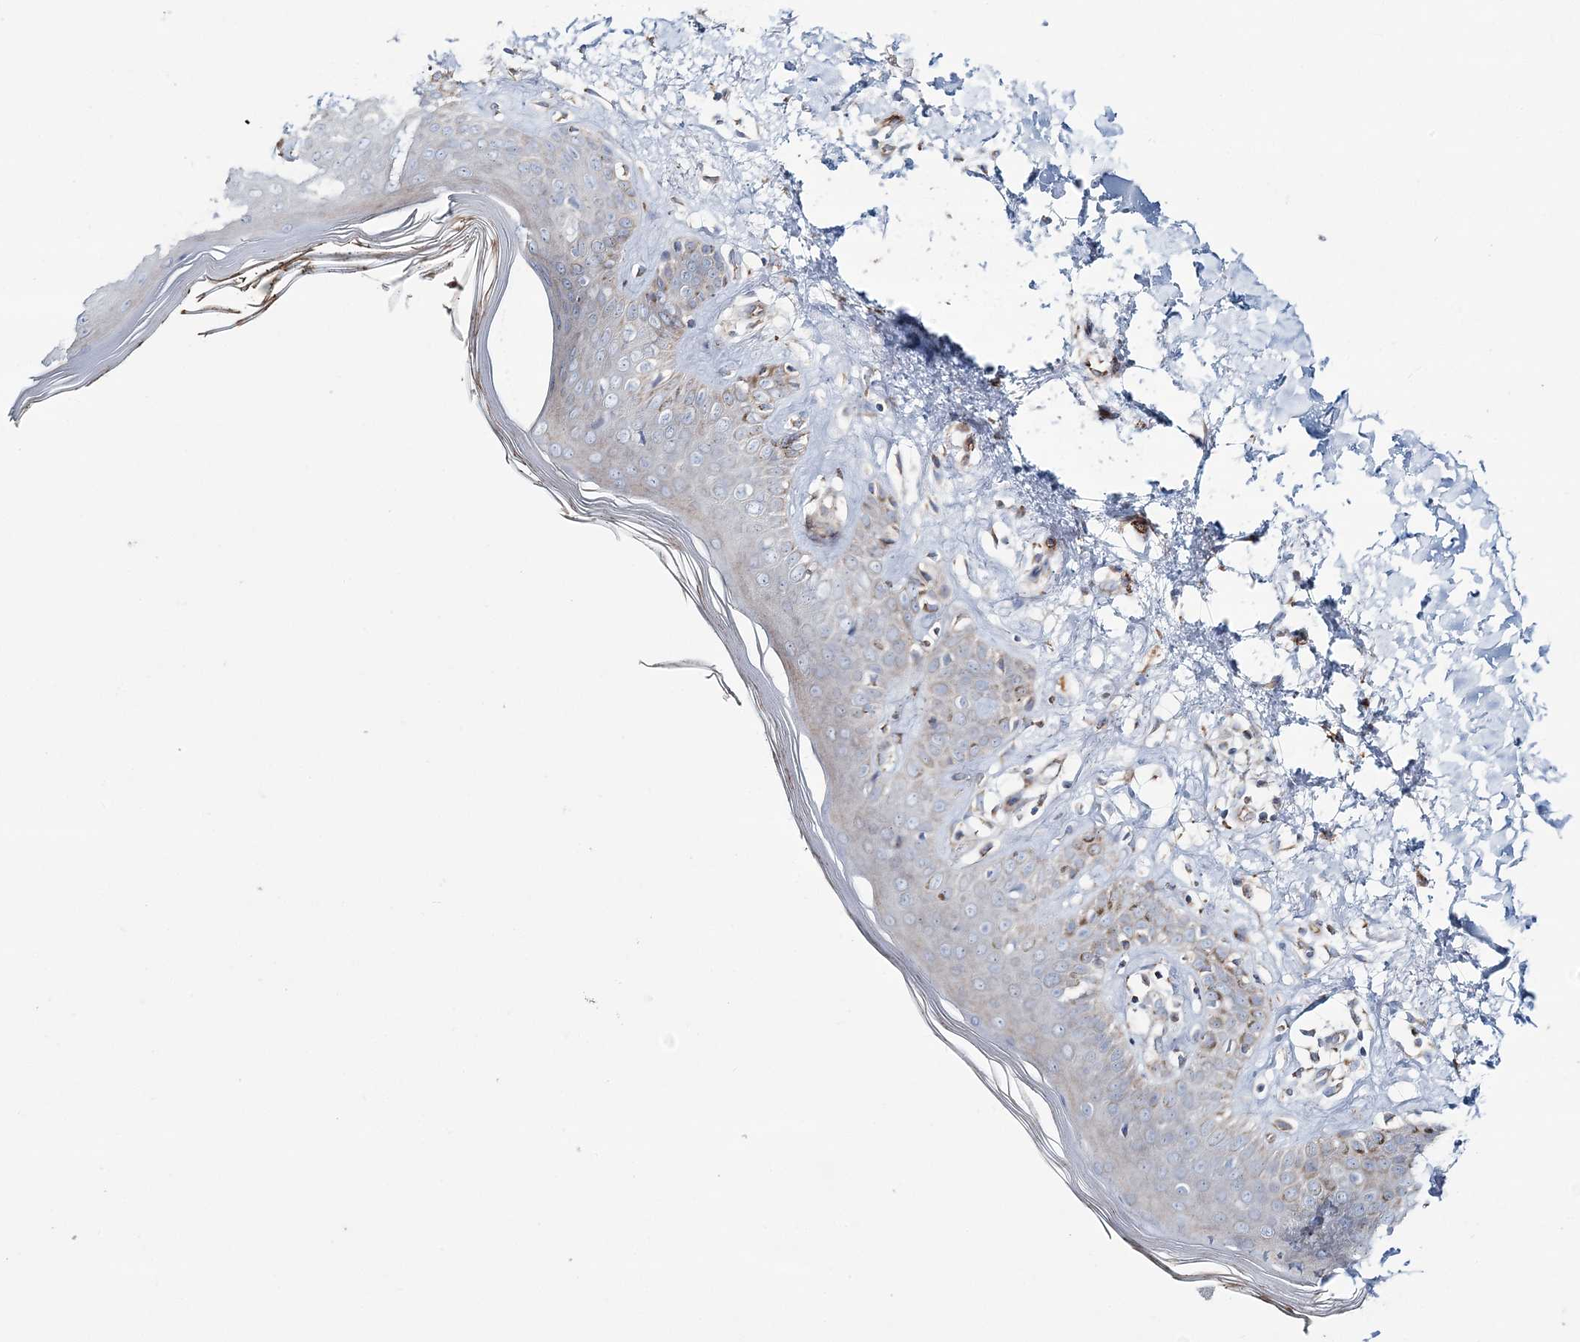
{"staining": {"intensity": "negative", "quantity": "none", "location": "none"}, "tissue": "skin", "cell_type": "Fibroblasts", "image_type": "normal", "snomed": [{"axis": "morphology", "description": "Normal tissue, NOS"}, {"axis": "topography", "description": "Skin"}], "caption": "This is a photomicrograph of immunohistochemistry staining of unremarkable skin, which shows no positivity in fibroblasts.", "gene": "ARHGAP6", "patient": {"sex": "female", "age": 64}}